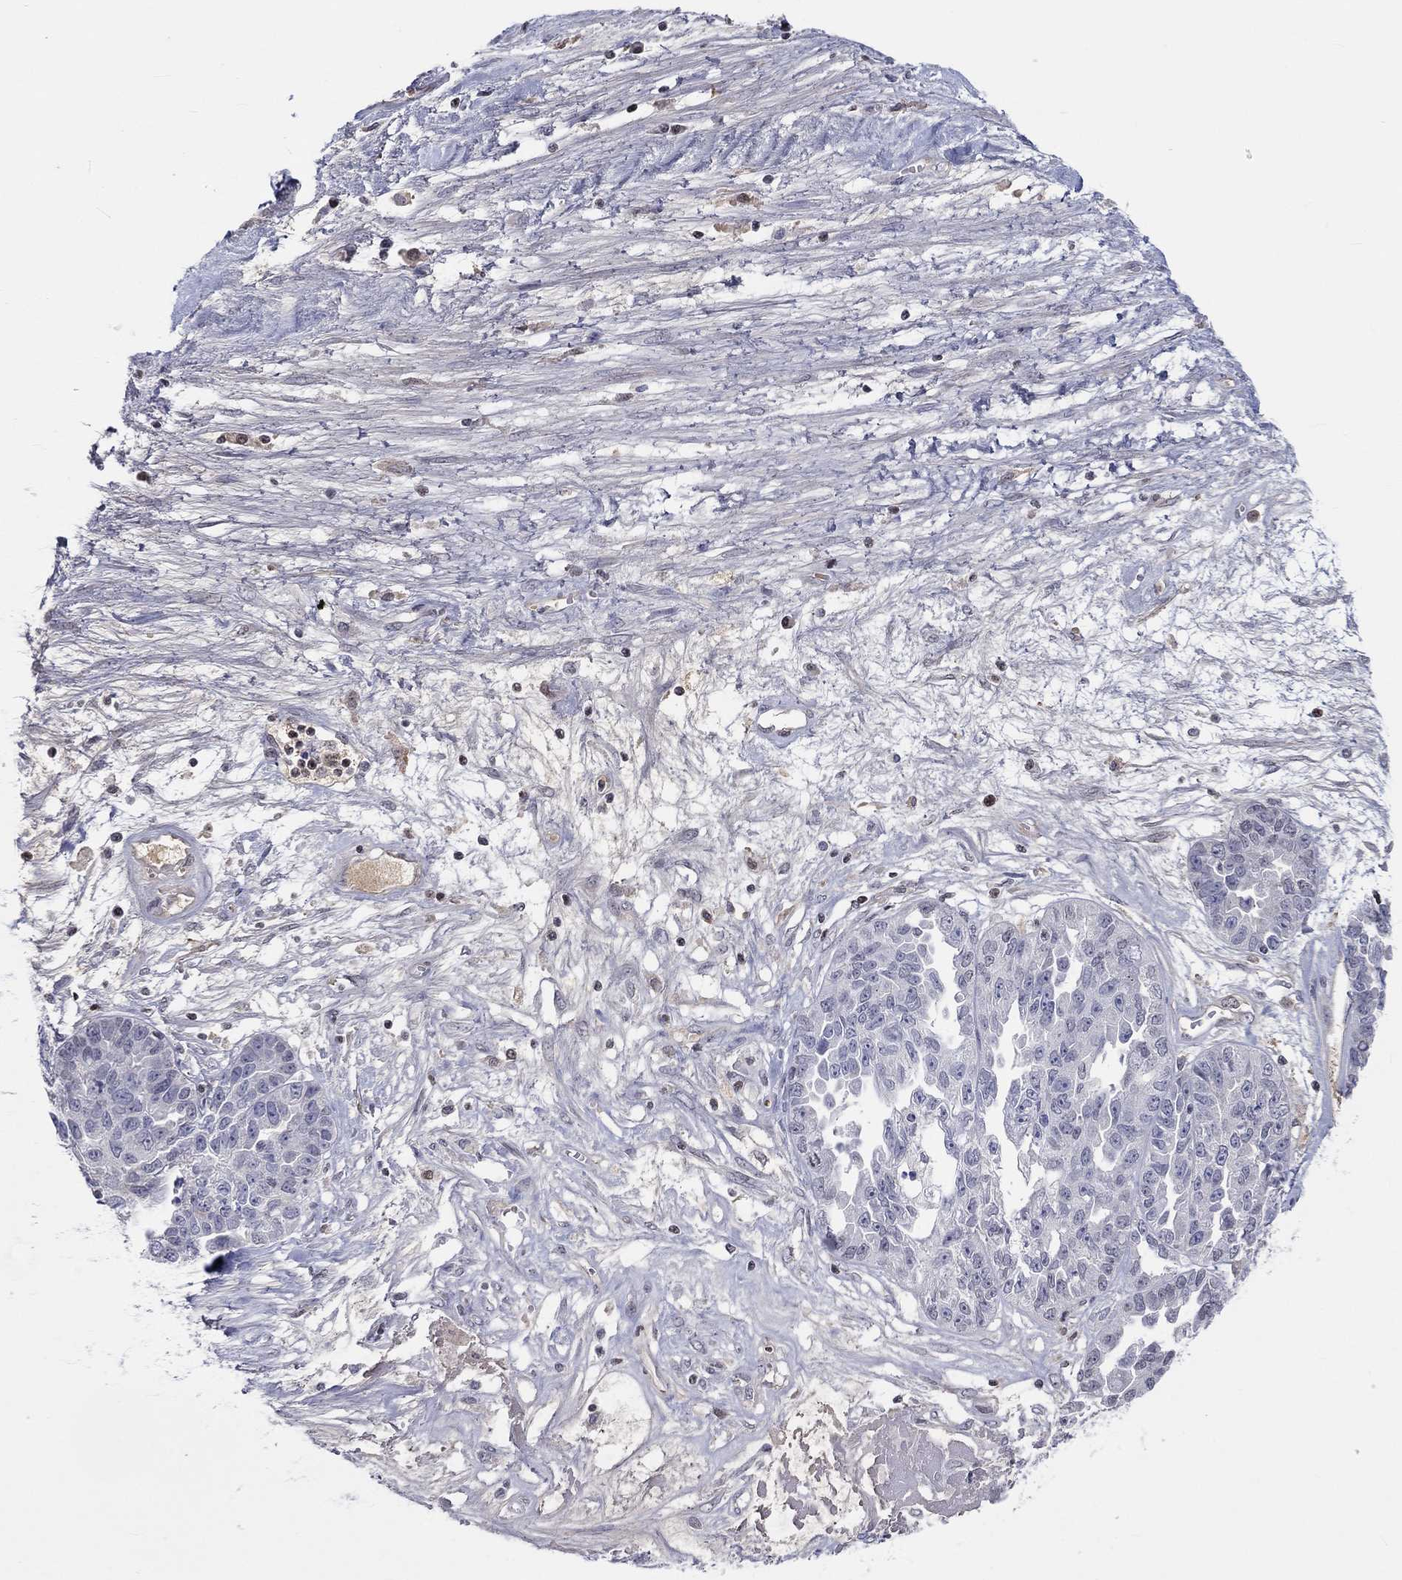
{"staining": {"intensity": "negative", "quantity": "none", "location": "none"}, "tissue": "ovarian cancer", "cell_type": "Tumor cells", "image_type": "cancer", "snomed": [{"axis": "morphology", "description": "Cystadenocarcinoma, serous, NOS"}, {"axis": "topography", "description": "Ovary"}], "caption": "DAB (3,3'-diaminobenzidine) immunohistochemical staining of serous cystadenocarcinoma (ovarian) reveals no significant staining in tumor cells. (Immunohistochemistry, brightfield microscopy, high magnification).", "gene": "CDY2B", "patient": {"sex": "female", "age": 87}}